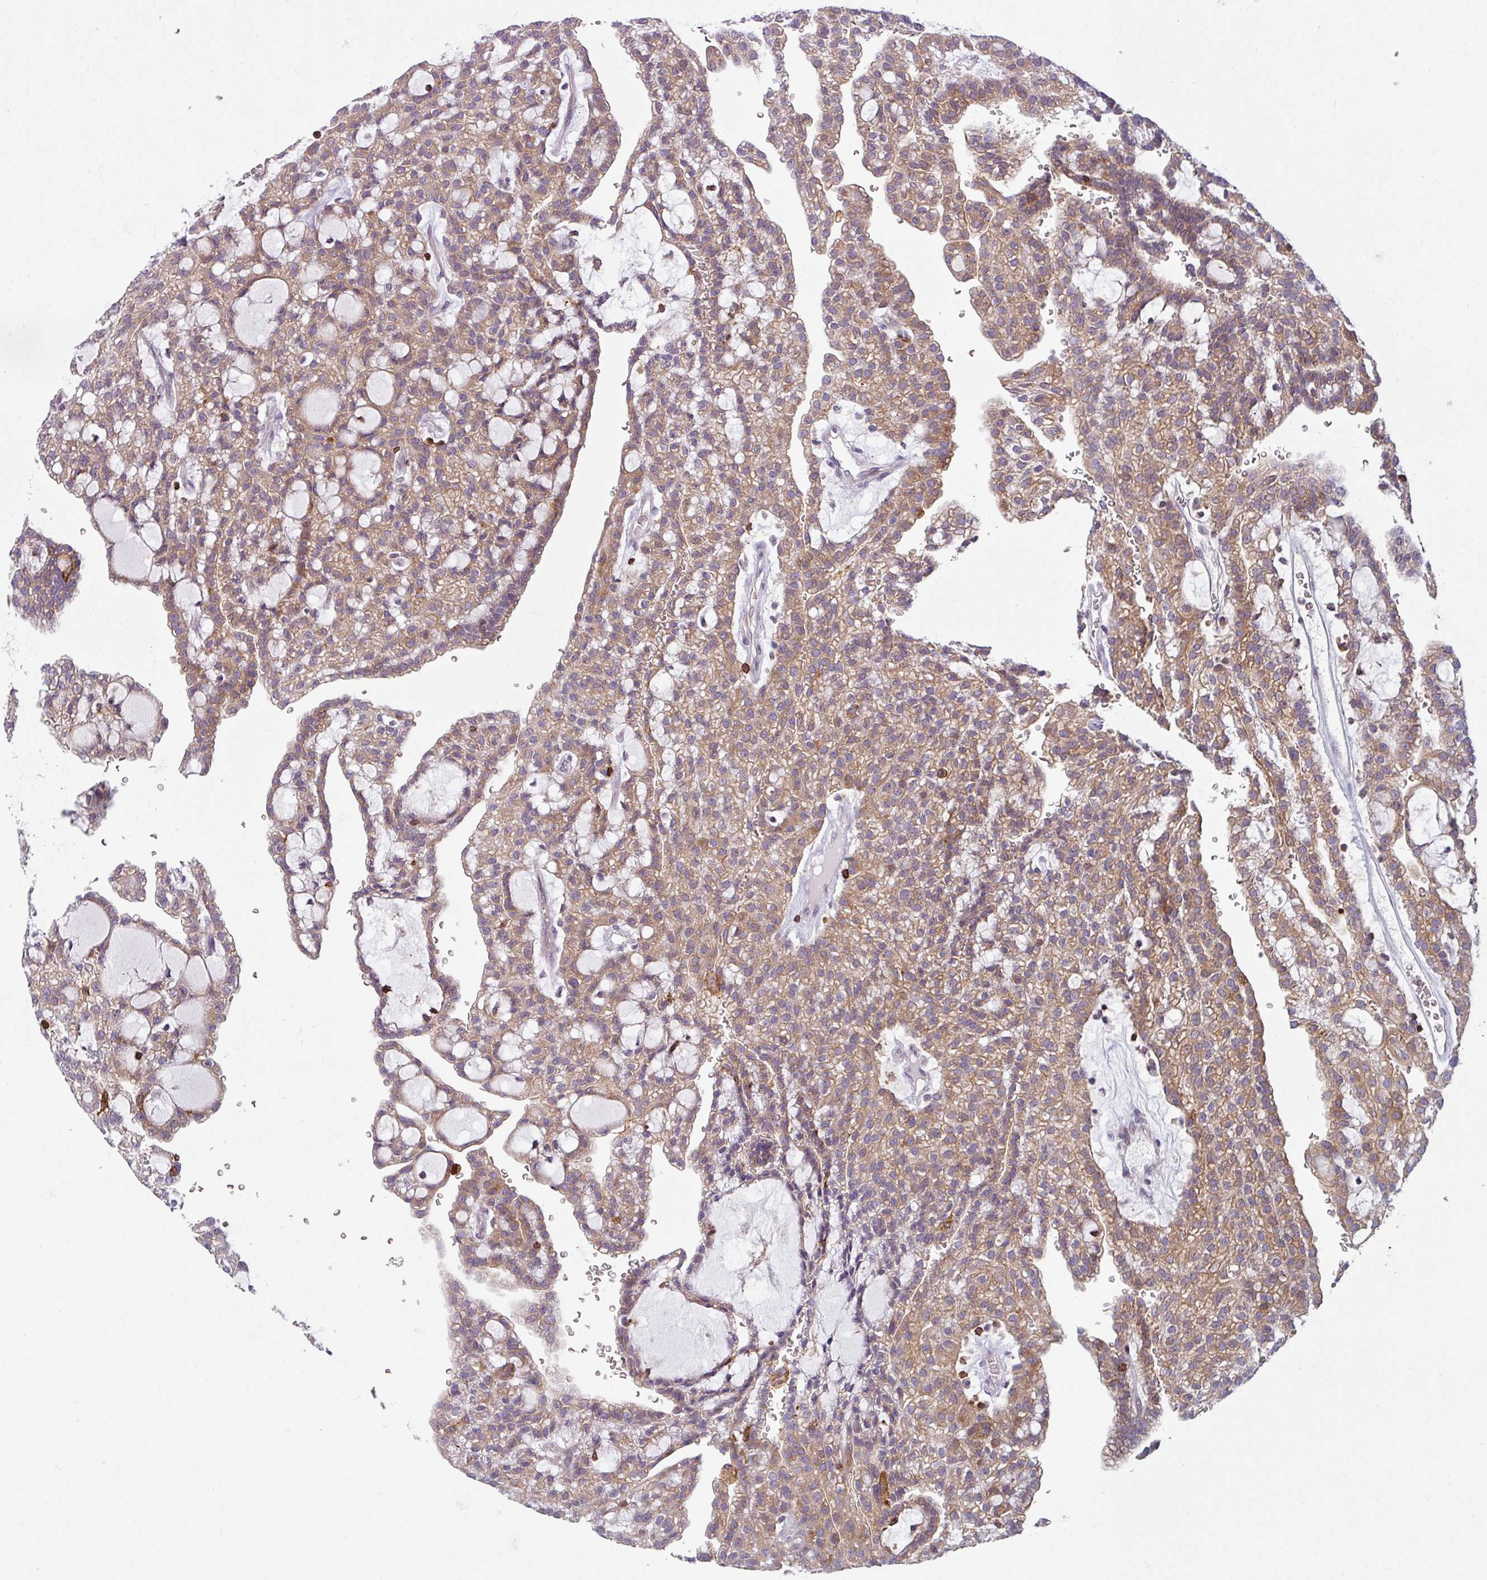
{"staining": {"intensity": "moderate", "quantity": ">75%", "location": "cytoplasmic/membranous"}, "tissue": "renal cancer", "cell_type": "Tumor cells", "image_type": "cancer", "snomed": [{"axis": "morphology", "description": "Adenocarcinoma, NOS"}, {"axis": "topography", "description": "Kidney"}], "caption": "Immunohistochemistry photomicrograph of neoplastic tissue: renal cancer stained using IHC exhibits medium levels of moderate protein expression localized specifically in the cytoplasmic/membranous of tumor cells, appearing as a cytoplasmic/membranous brown color.", "gene": "NEDD9", "patient": {"sex": "male", "age": 63}}